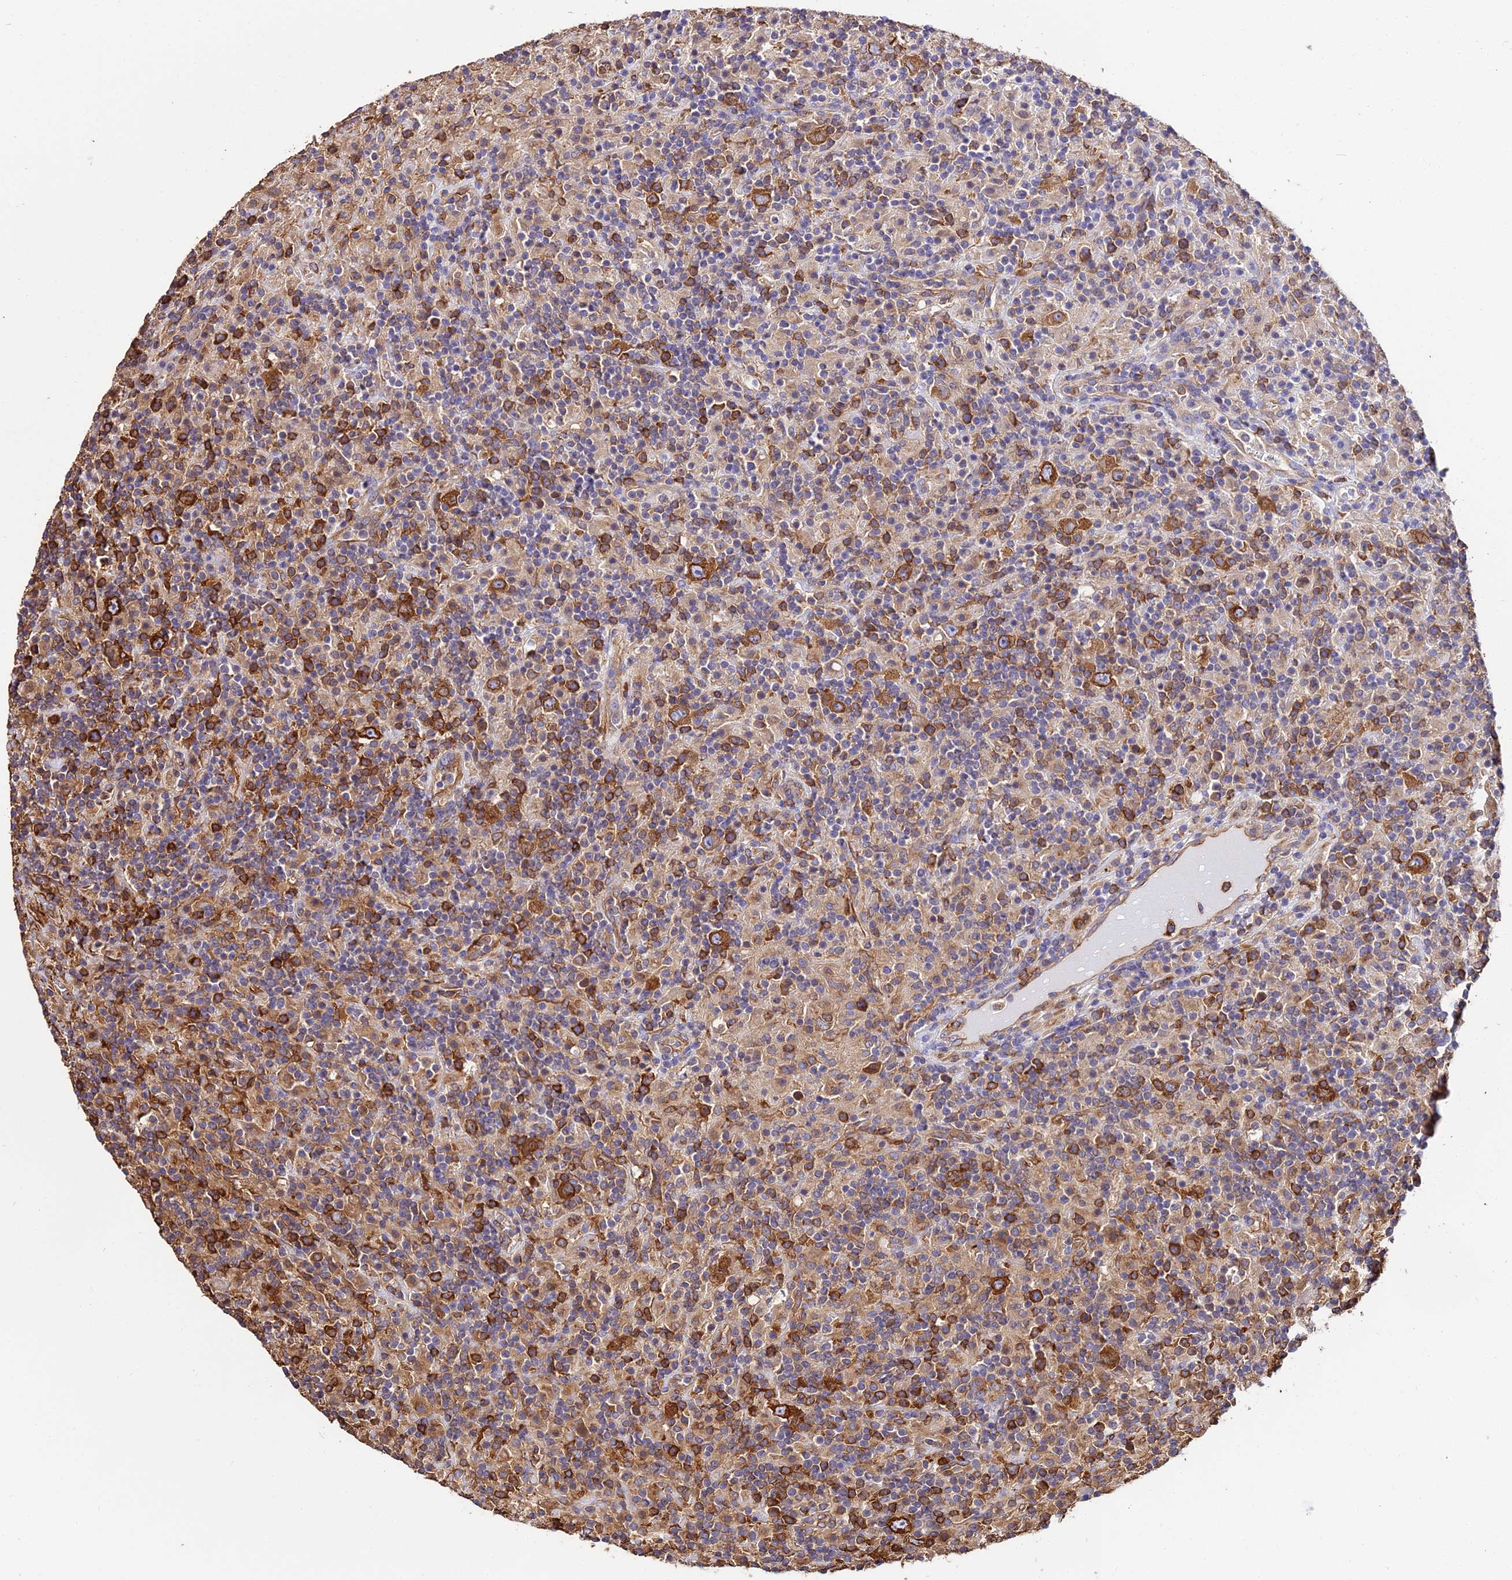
{"staining": {"intensity": "strong", "quantity": ">75%", "location": "cytoplasmic/membranous"}, "tissue": "lymphoma", "cell_type": "Tumor cells", "image_type": "cancer", "snomed": [{"axis": "morphology", "description": "Hodgkin's disease, NOS"}, {"axis": "topography", "description": "Lymph node"}], "caption": "Lymphoma stained for a protein reveals strong cytoplasmic/membranous positivity in tumor cells.", "gene": "TUBA3D", "patient": {"sex": "male", "age": 70}}